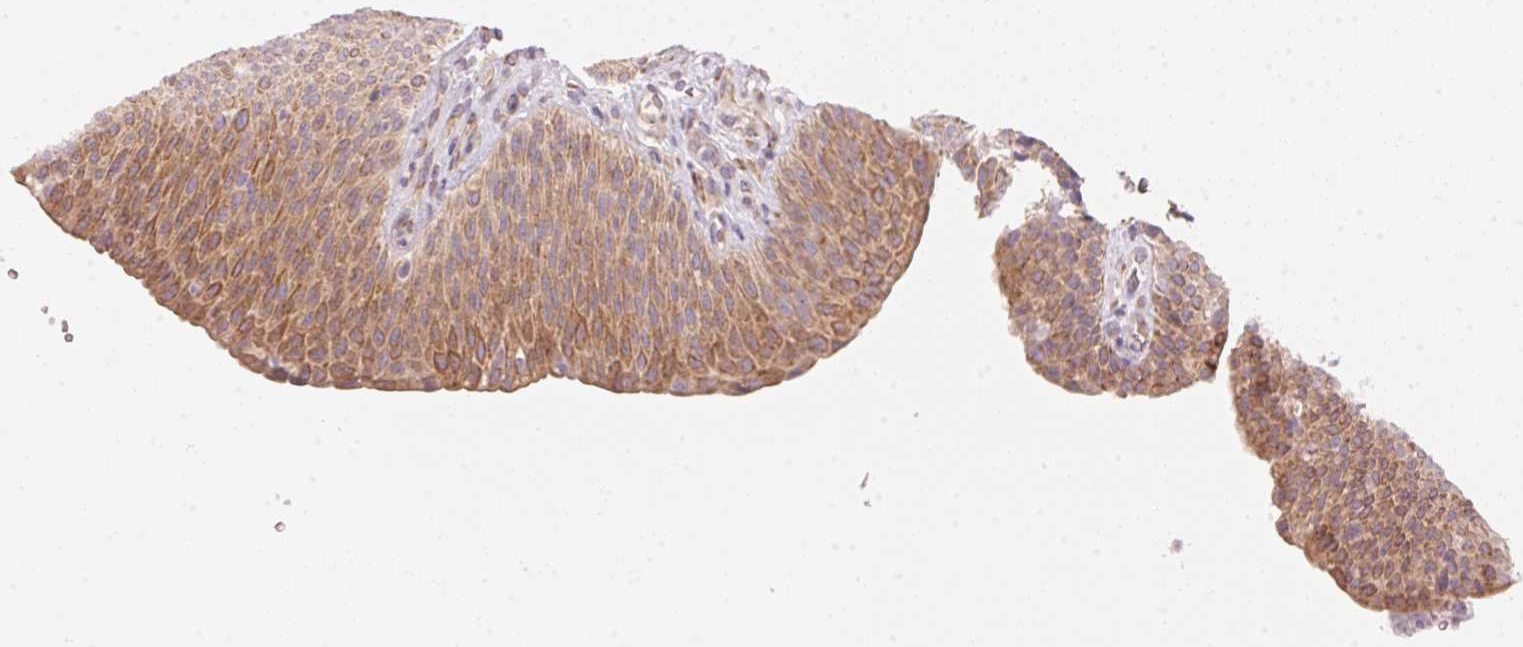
{"staining": {"intensity": "moderate", "quantity": ">75%", "location": "cytoplasmic/membranous"}, "tissue": "urinary bladder", "cell_type": "Urothelial cells", "image_type": "normal", "snomed": [{"axis": "morphology", "description": "Normal tissue, NOS"}, {"axis": "topography", "description": "Urinary bladder"}, {"axis": "topography", "description": "Peripheral nerve tissue"}], "caption": "Unremarkable urinary bladder demonstrates moderate cytoplasmic/membranous positivity in about >75% of urothelial cells, visualized by immunohistochemistry.", "gene": "BLOC1S2", "patient": {"sex": "male", "age": 66}}